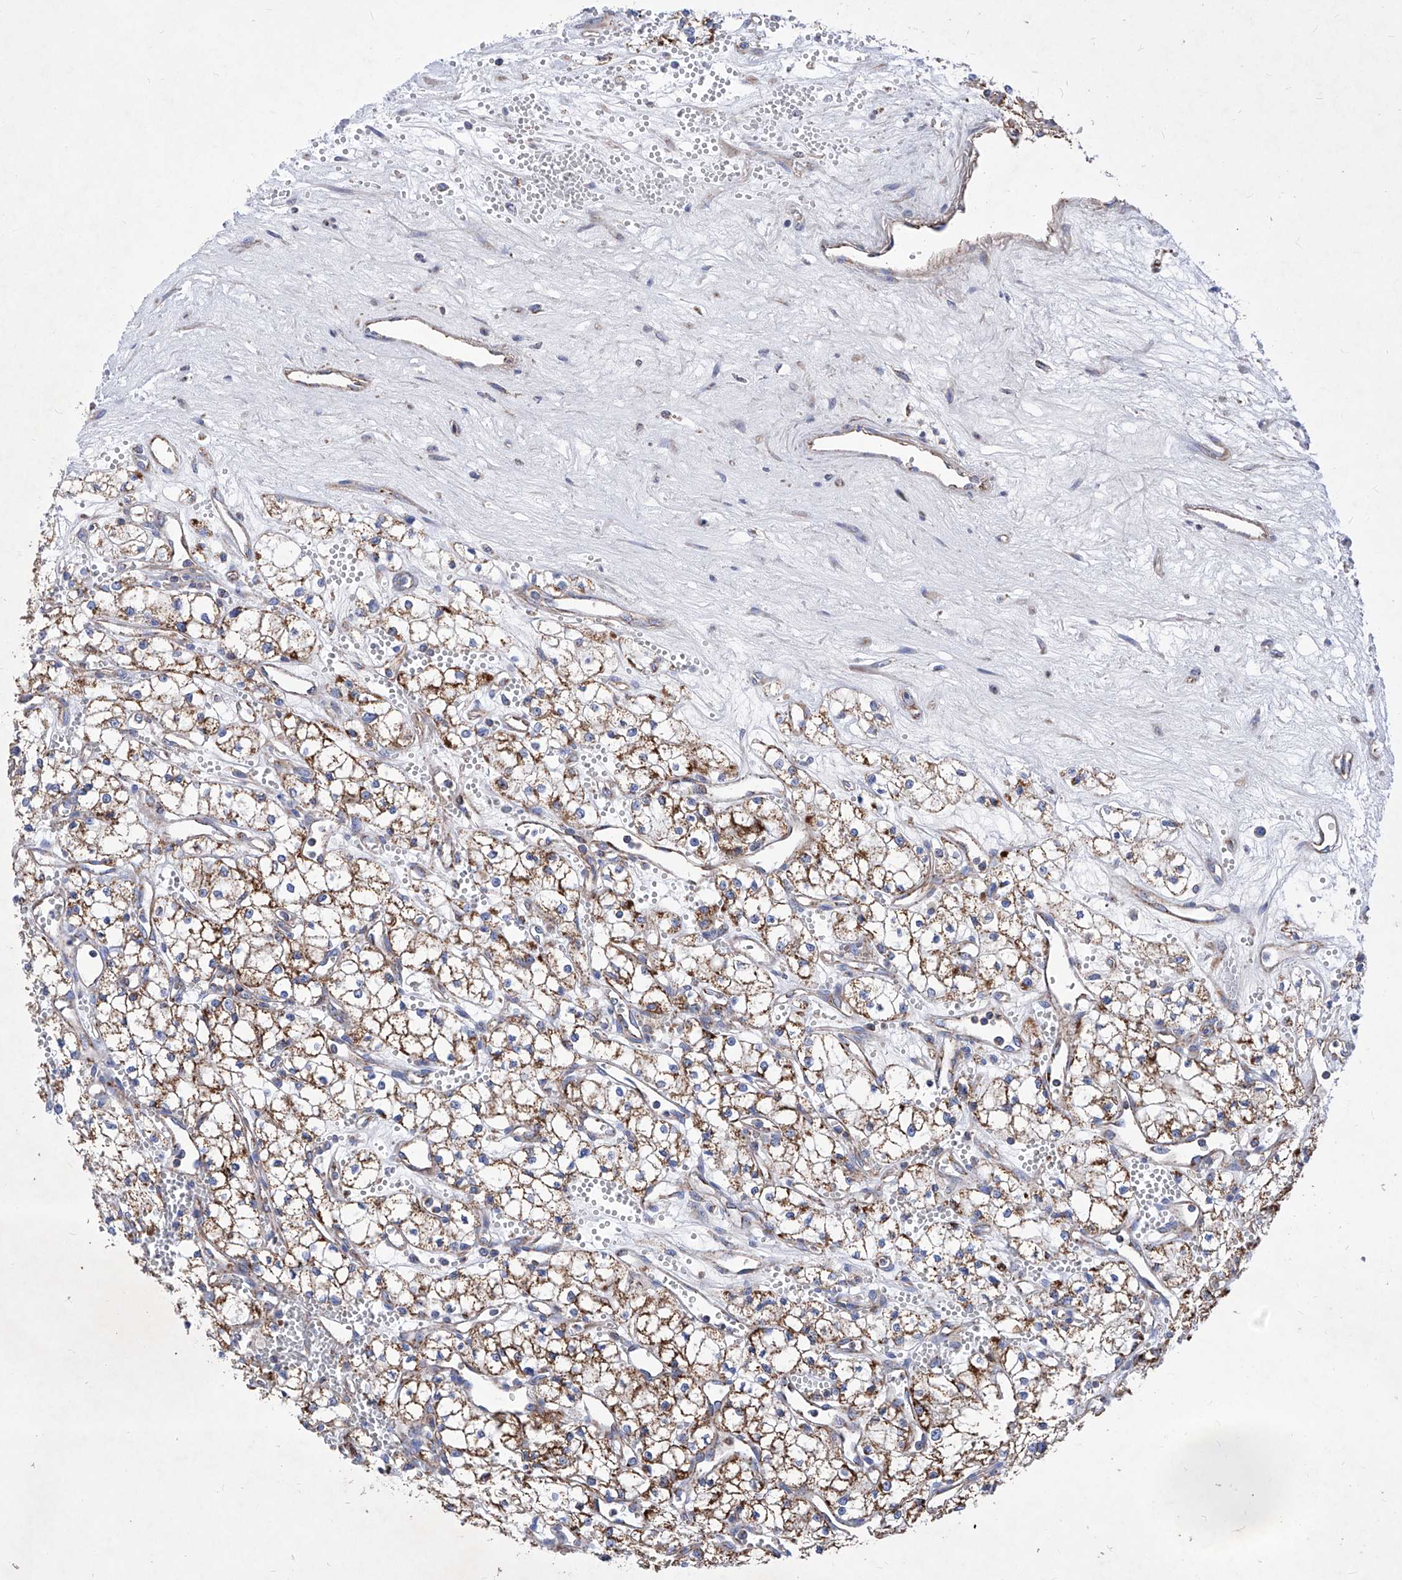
{"staining": {"intensity": "moderate", "quantity": ">75%", "location": "cytoplasmic/membranous"}, "tissue": "renal cancer", "cell_type": "Tumor cells", "image_type": "cancer", "snomed": [{"axis": "morphology", "description": "Adenocarcinoma, NOS"}, {"axis": "topography", "description": "Kidney"}], "caption": "A brown stain shows moderate cytoplasmic/membranous expression of a protein in human renal cancer (adenocarcinoma) tumor cells. Nuclei are stained in blue.", "gene": "HRNR", "patient": {"sex": "male", "age": 59}}